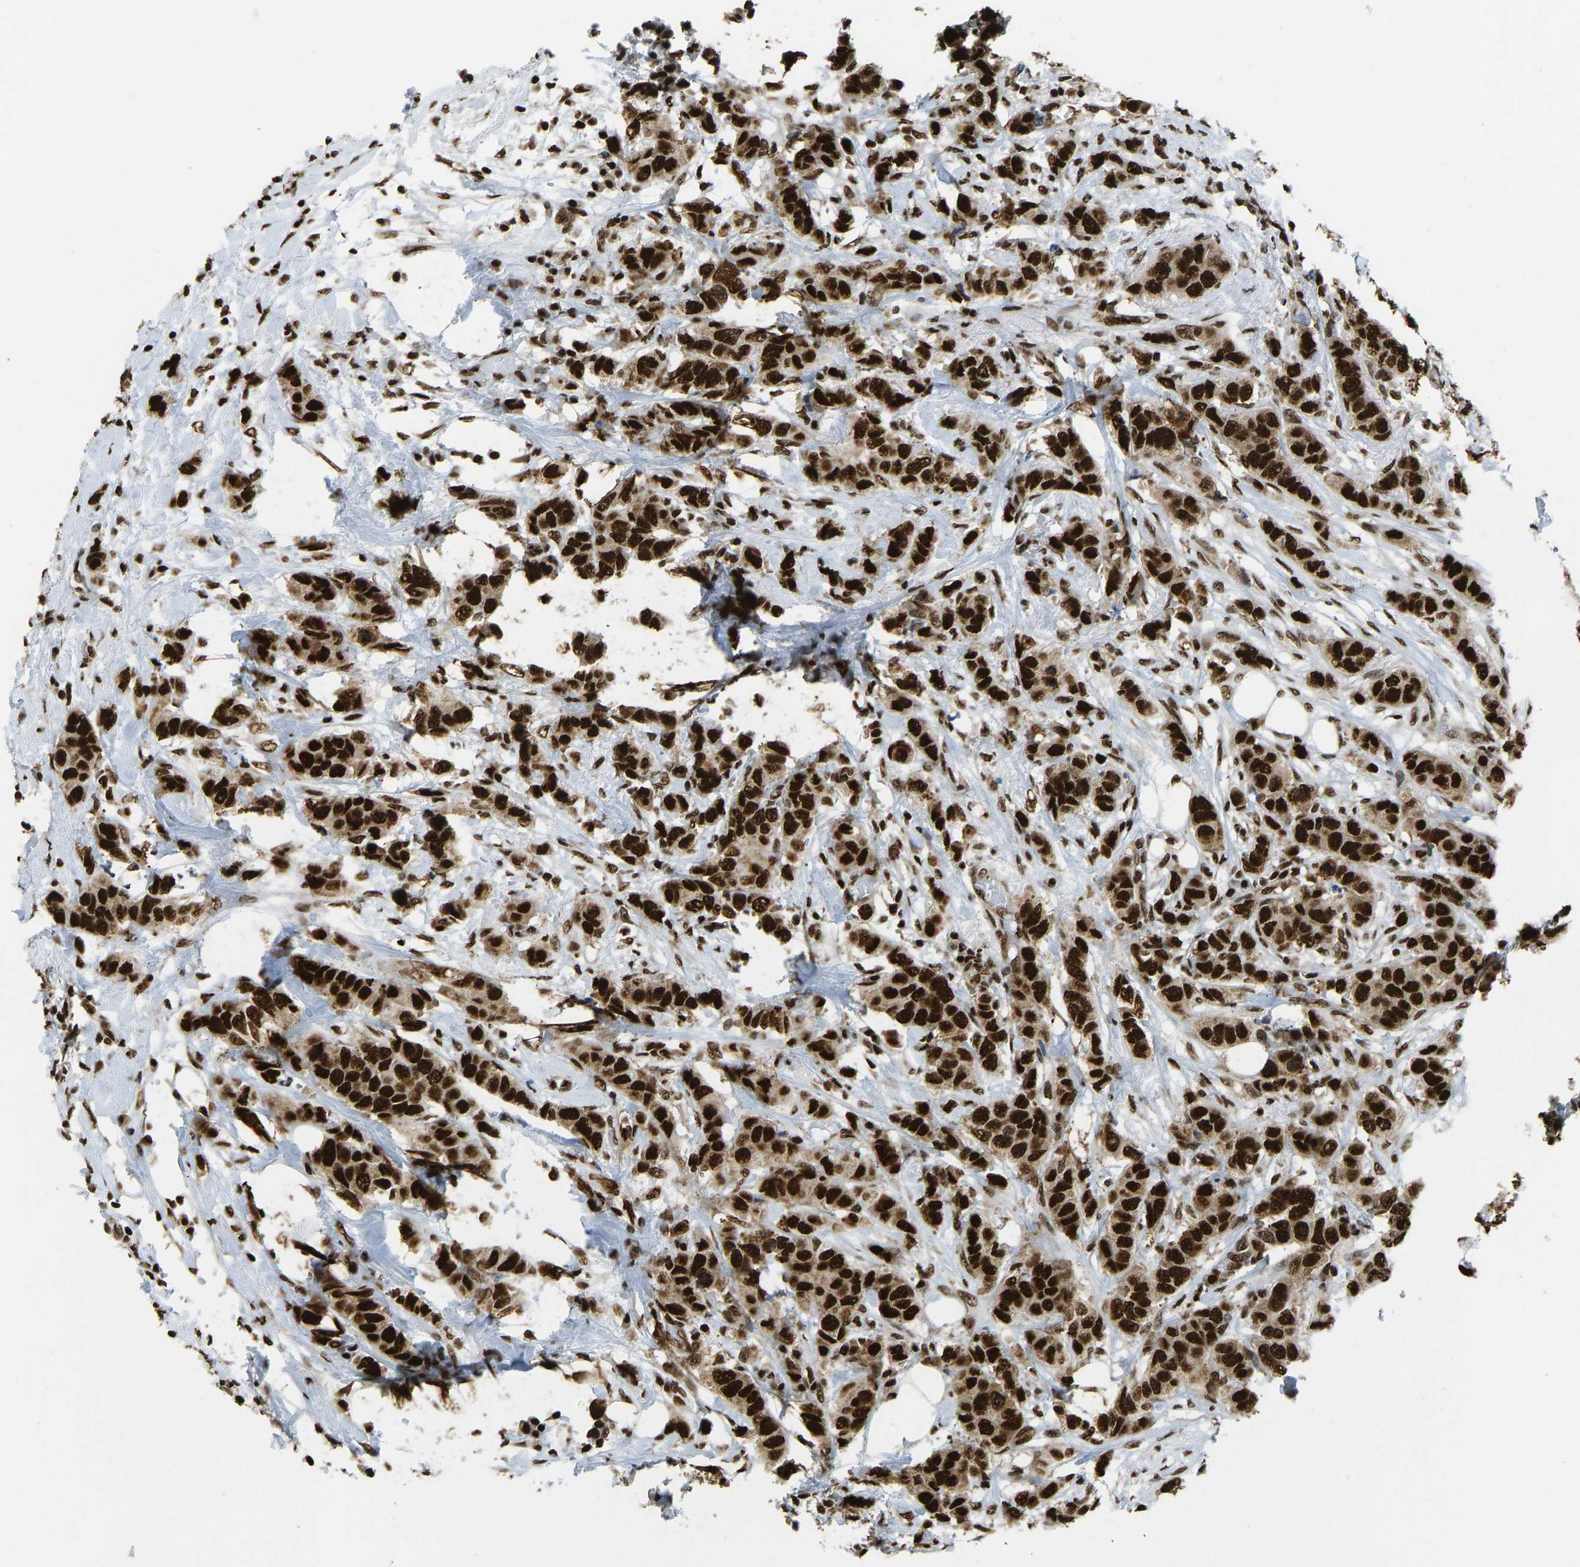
{"staining": {"intensity": "strong", "quantity": ">75%", "location": "nuclear"}, "tissue": "breast cancer", "cell_type": "Tumor cells", "image_type": "cancer", "snomed": [{"axis": "morphology", "description": "Duct carcinoma"}, {"axis": "topography", "description": "Breast"}], "caption": "Breast invasive ductal carcinoma stained for a protein (brown) exhibits strong nuclear positive expression in about >75% of tumor cells.", "gene": "ZSCAN20", "patient": {"sex": "female", "age": 50}}